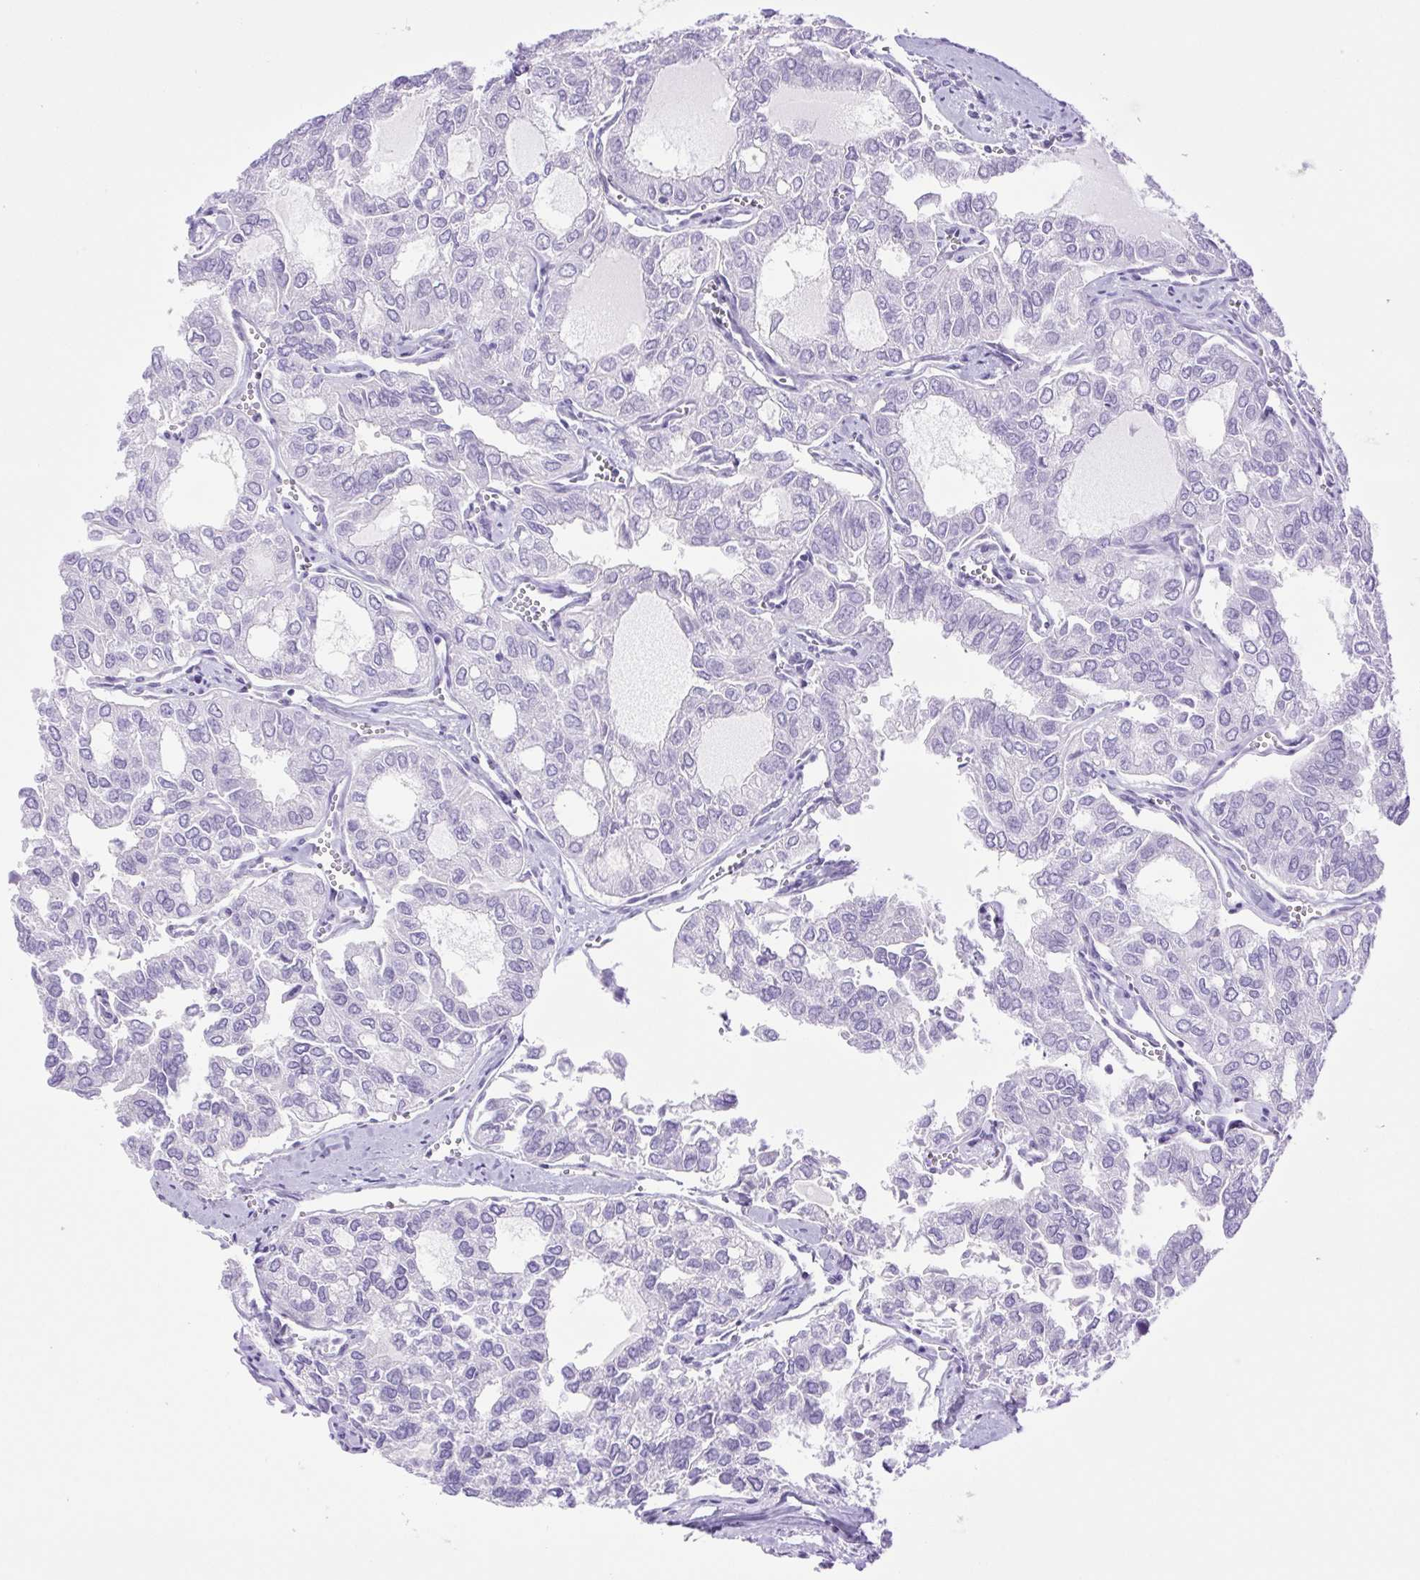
{"staining": {"intensity": "negative", "quantity": "none", "location": "none"}, "tissue": "thyroid cancer", "cell_type": "Tumor cells", "image_type": "cancer", "snomed": [{"axis": "morphology", "description": "Follicular adenoma carcinoma, NOS"}, {"axis": "topography", "description": "Thyroid gland"}], "caption": "The image exhibits no staining of tumor cells in thyroid cancer. (Brightfield microscopy of DAB immunohistochemistry (IHC) at high magnification).", "gene": "CDSN", "patient": {"sex": "male", "age": 75}}